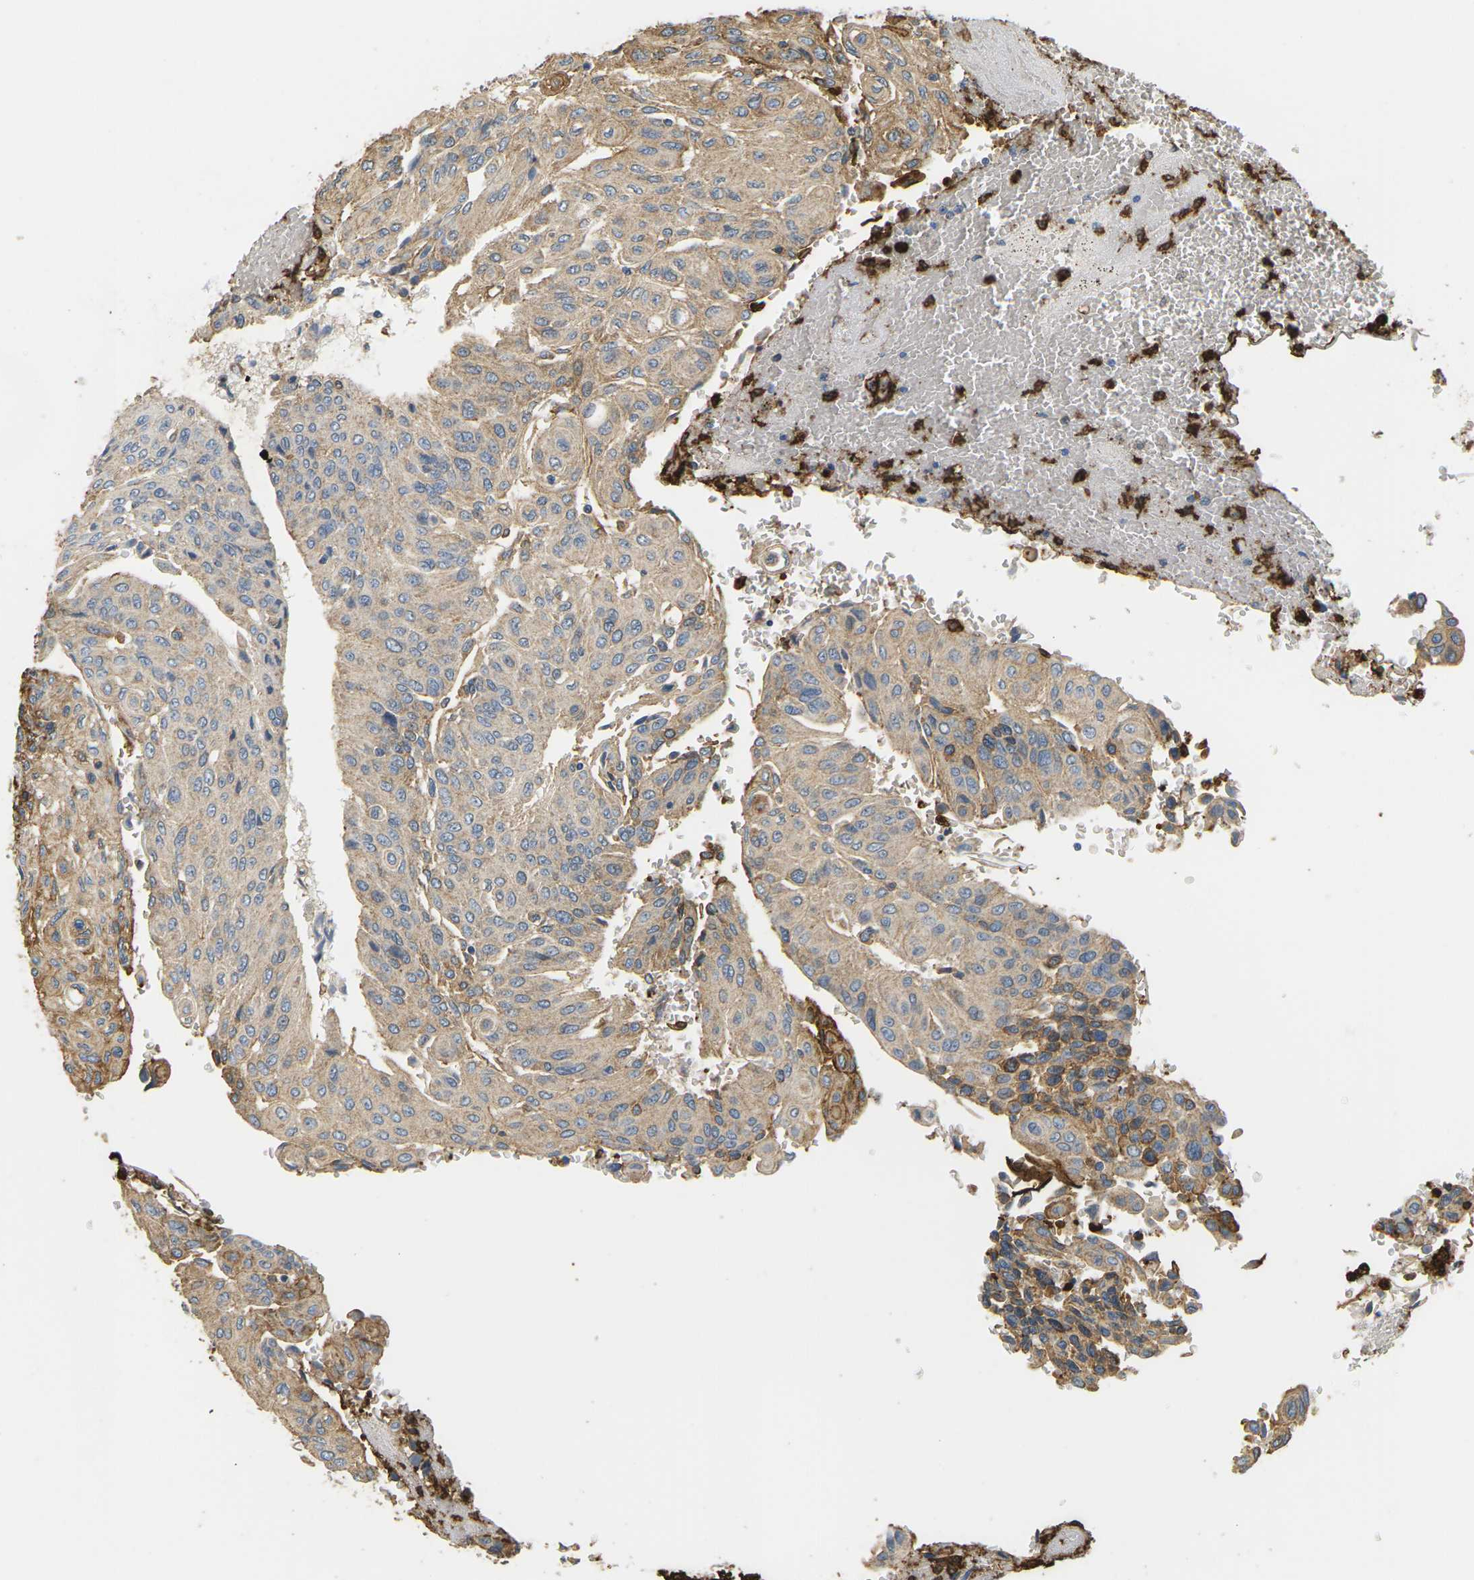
{"staining": {"intensity": "weak", "quantity": ">75%", "location": "cytoplasmic/membranous"}, "tissue": "urothelial cancer", "cell_type": "Tumor cells", "image_type": "cancer", "snomed": [{"axis": "morphology", "description": "Urothelial carcinoma, High grade"}, {"axis": "topography", "description": "Urinary bladder"}], "caption": "Immunohistochemical staining of human urothelial cancer shows weak cytoplasmic/membranous protein expression in approximately >75% of tumor cells.", "gene": "ADM", "patient": {"sex": "male", "age": 66}}